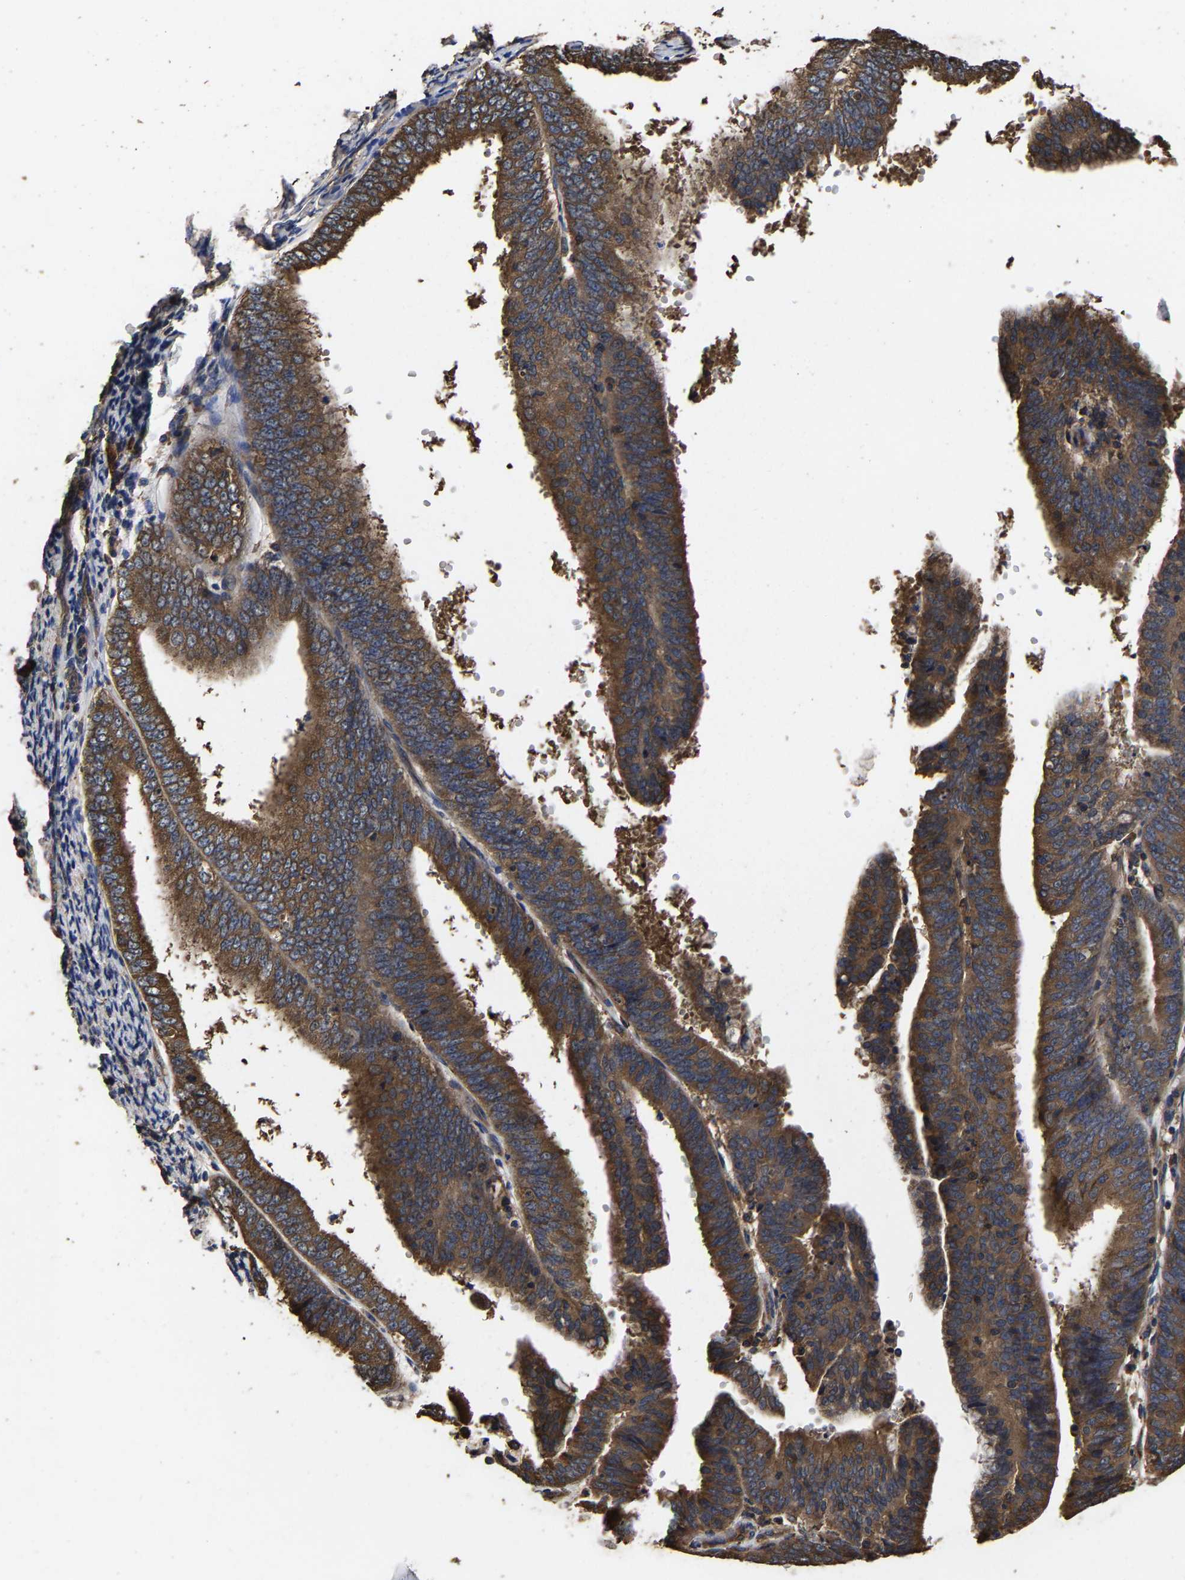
{"staining": {"intensity": "strong", "quantity": ">75%", "location": "cytoplasmic/membranous"}, "tissue": "endometrial cancer", "cell_type": "Tumor cells", "image_type": "cancer", "snomed": [{"axis": "morphology", "description": "Adenocarcinoma, NOS"}, {"axis": "topography", "description": "Endometrium"}], "caption": "Strong cytoplasmic/membranous positivity for a protein is identified in about >75% of tumor cells of endometrial cancer (adenocarcinoma) using immunohistochemistry.", "gene": "ITCH", "patient": {"sex": "female", "age": 63}}